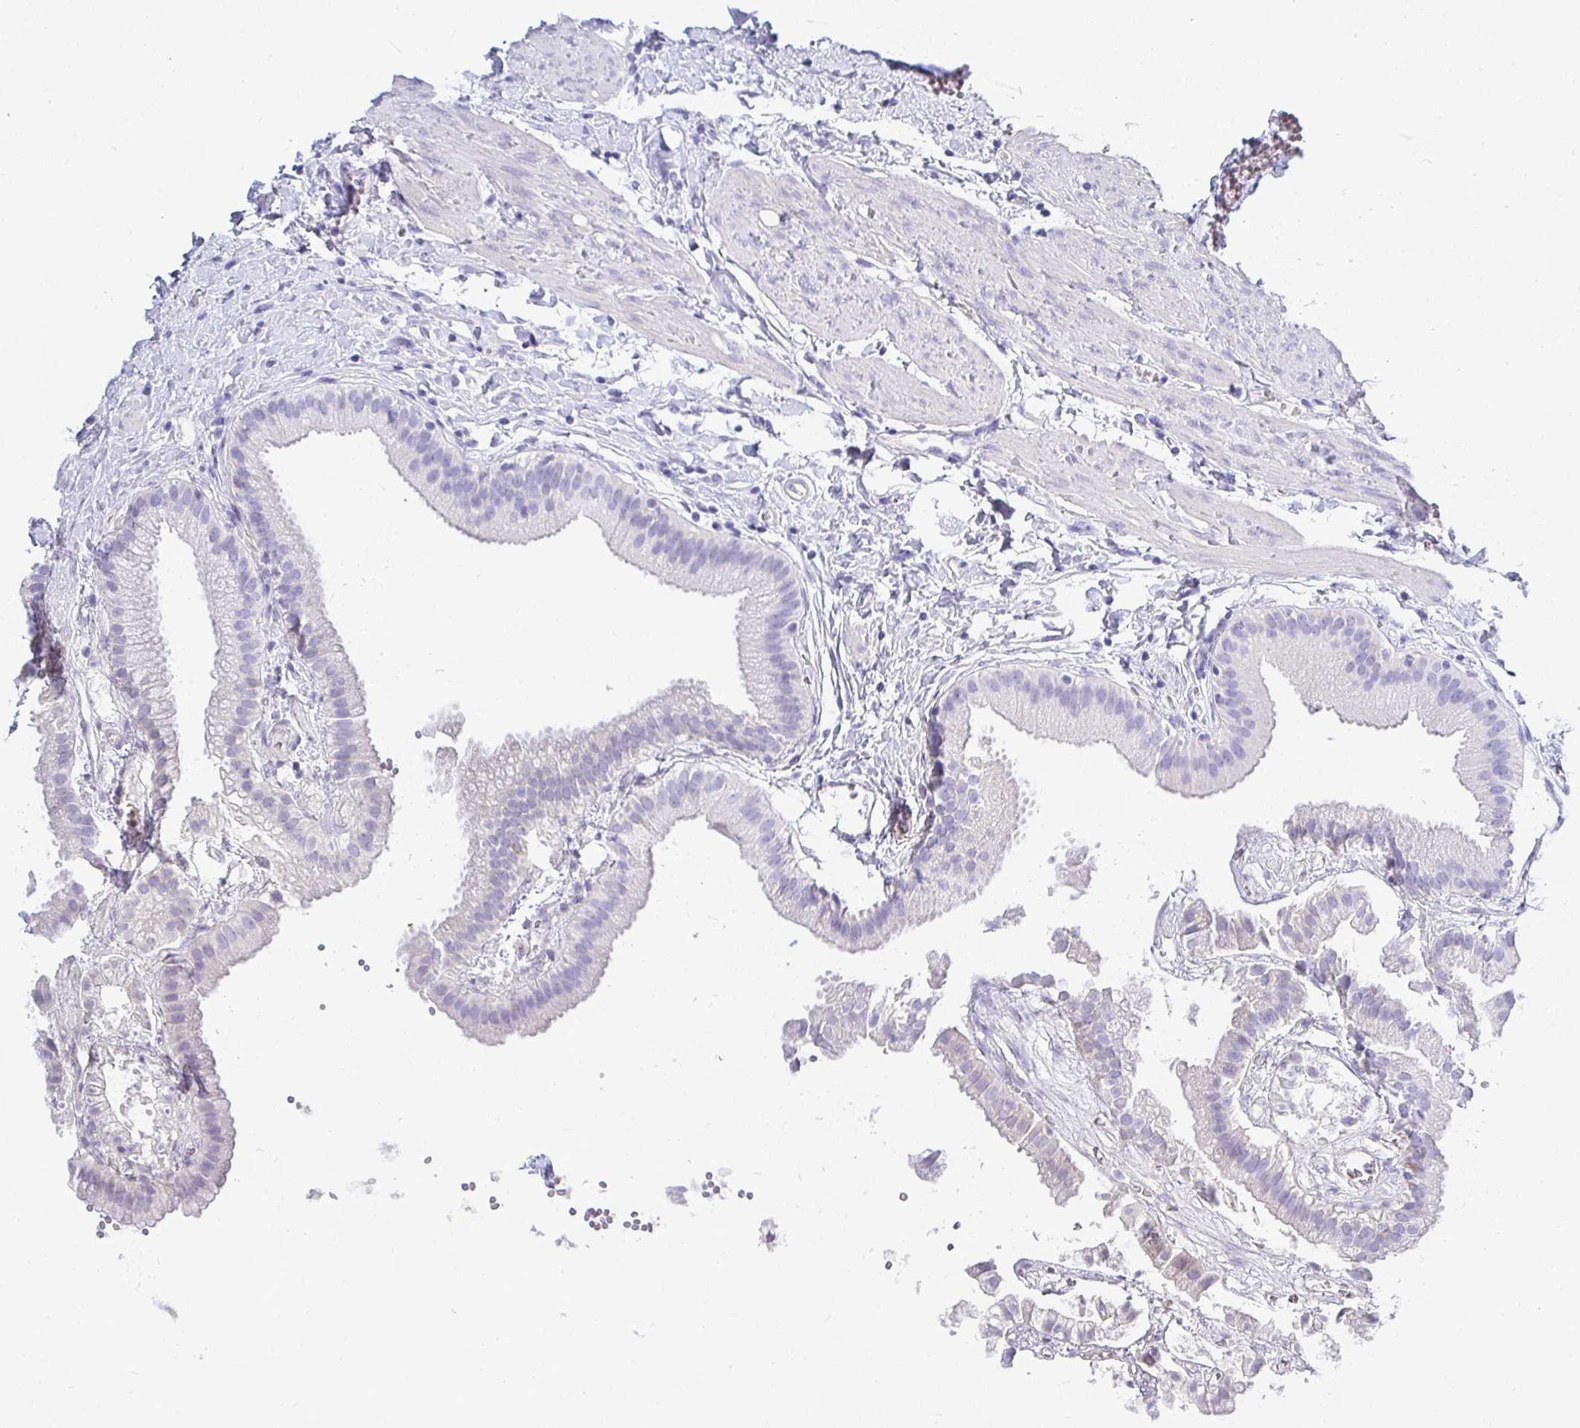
{"staining": {"intensity": "negative", "quantity": "none", "location": "none"}, "tissue": "gallbladder", "cell_type": "Glandular cells", "image_type": "normal", "snomed": [{"axis": "morphology", "description": "Normal tissue, NOS"}, {"axis": "topography", "description": "Gallbladder"}], "caption": "IHC of unremarkable gallbladder shows no positivity in glandular cells.", "gene": "TMEM241", "patient": {"sex": "female", "age": 63}}